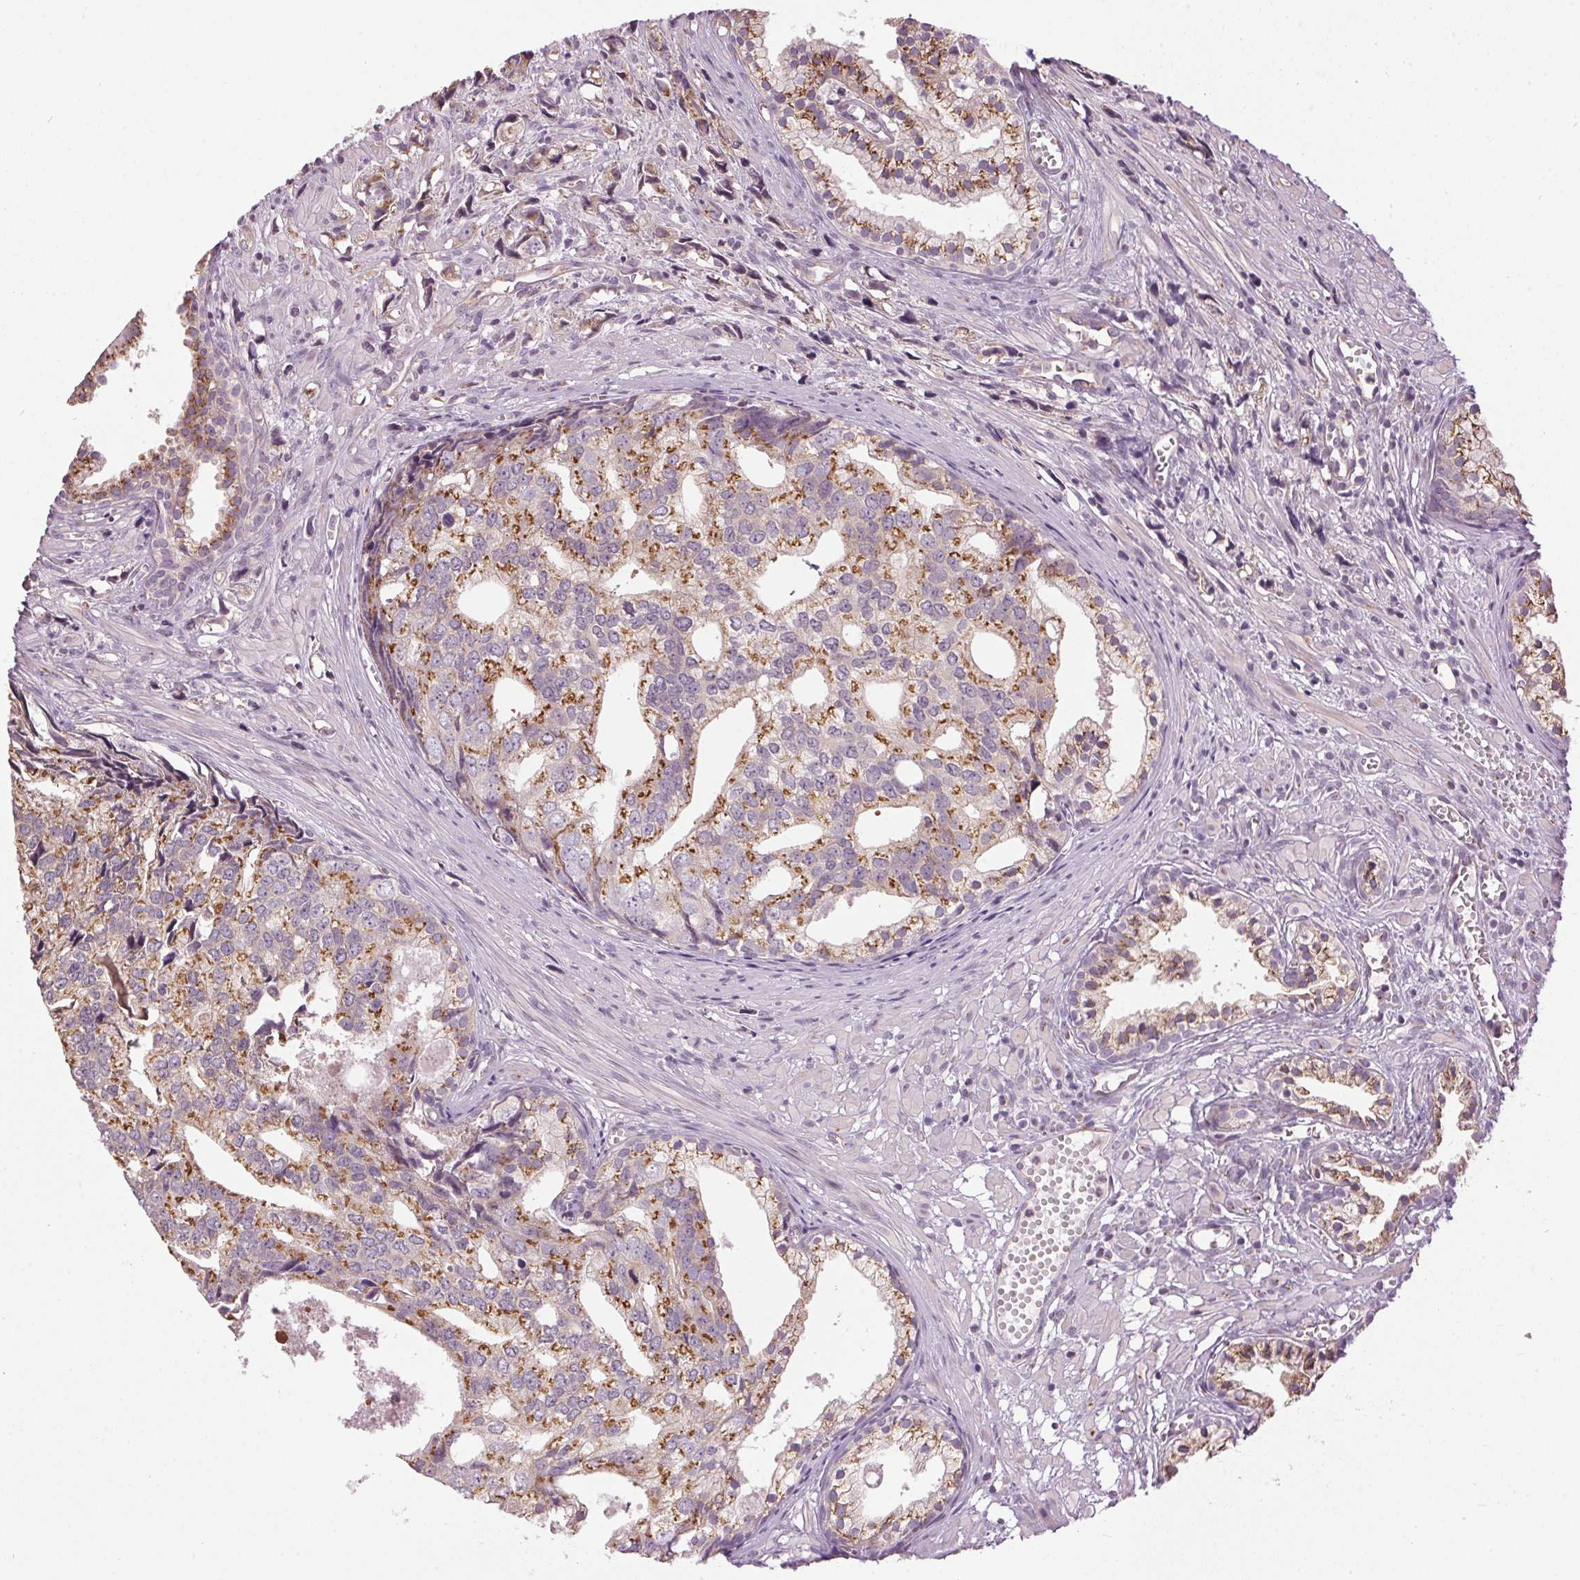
{"staining": {"intensity": "moderate", "quantity": "25%-75%", "location": "cytoplasmic/membranous"}, "tissue": "prostate cancer", "cell_type": "Tumor cells", "image_type": "cancer", "snomed": [{"axis": "morphology", "description": "Adenocarcinoma, High grade"}, {"axis": "topography", "description": "Prostate"}], "caption": "Prostate high-grade adenocarcinoma stained for a protein (brown) shows moderate cytoplasmic/membranous positive staining in approximately 25%-75% of tumor cells.", "gene": "GOLPH3", "patient": {"sex": "male", "age": 58}}